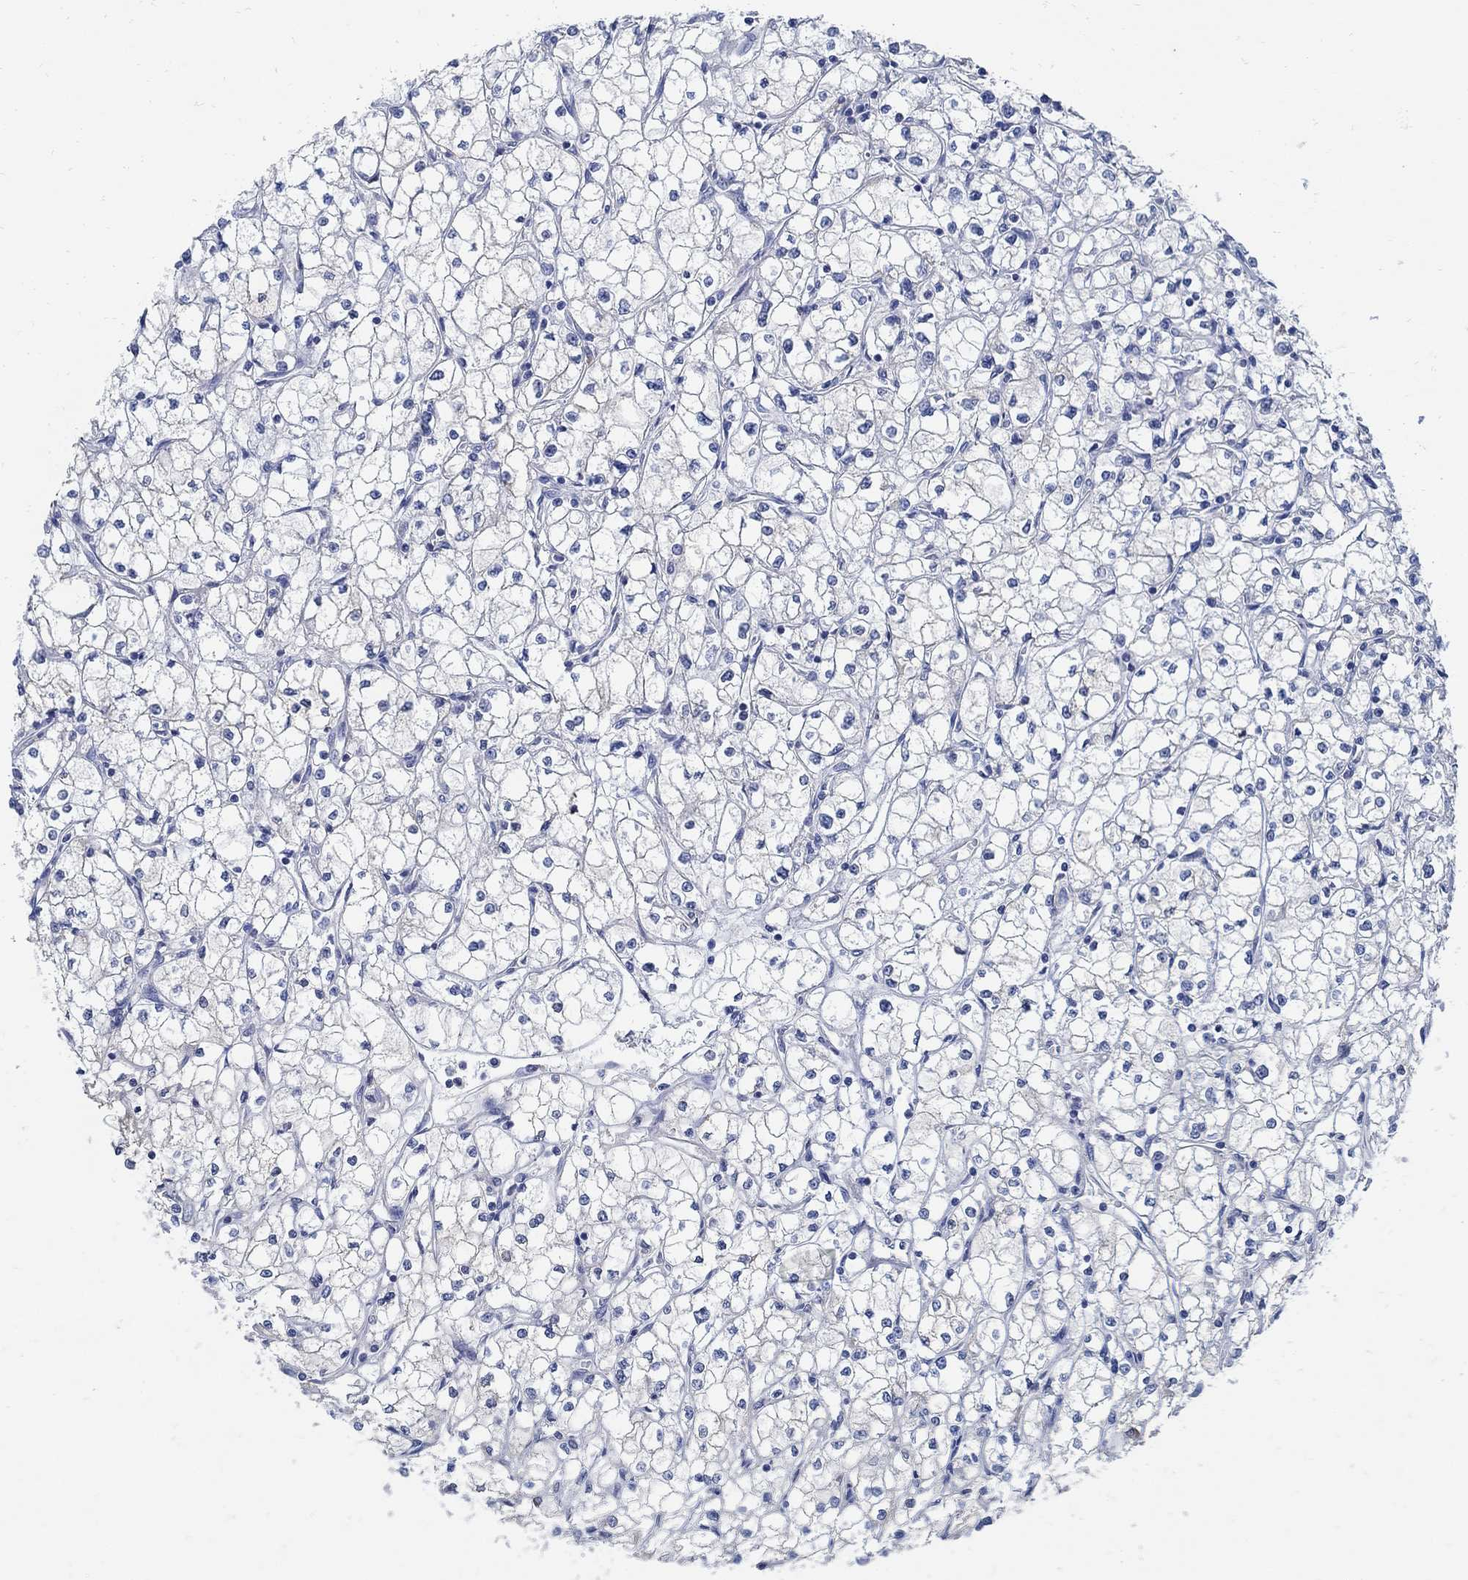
{"staining": {"intensity": "weak", "quantity": "<25%", "location": "cytoplasmic/membranous"}, "tissue": "renal cancer", "cell_type": "Tumor cells", "image_type": "cancer", "snomed": [{"axis": "morphology", "description": "Adenocarcinoma, NOS"}, {"axis": "topography", "description": "Kidney"}], "caption": "Immunohistochemical staining of human renal adenocarcinoma reveals no significant positivity in tumor cells.", "gene": "PCDH11X", "patient": {"sex": "male", "age": 67}}